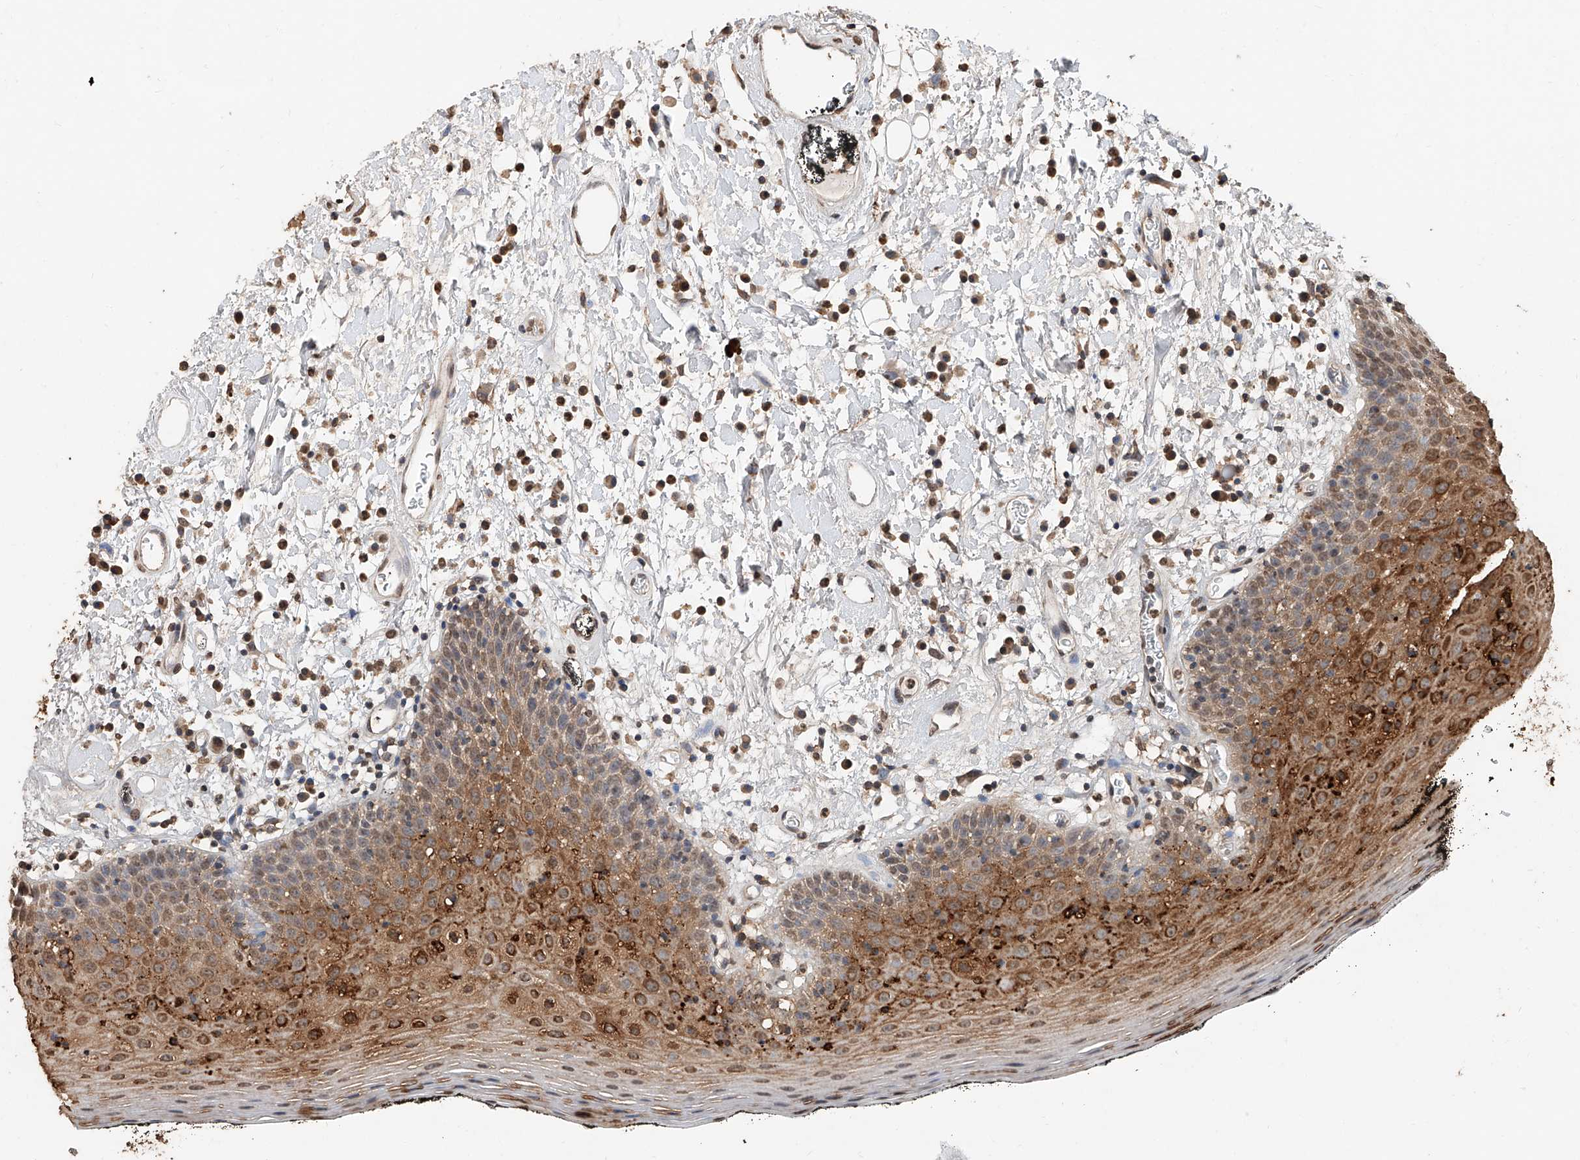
{"staining": {"intensity": "moderate", "quantity": ">75%", "location": "cytoplasmic/membranous,nuclear"}, "tissue": "oral mucosa", "cell_type": "Squamous epithelial cells", "image_type": "normal", "snomed": [{"axis": "morphology", "description": "Normal tissue, NOS"}, {"axis": "topography", "description": "Oral tissue"}], "caption": "Oral mucosa stained for a protein exhibits moderate cytoplasmic/membranous,nuclear positivity in squamous epithelial cells. The protein is stained brown, and the nuclei are stained in blue (DAB (3,3'-diaminobenzidine) IHC with brightfield microscopy, high magnification).", "gene": "RP9", "patient": {"sex": "male", "age": 74}}